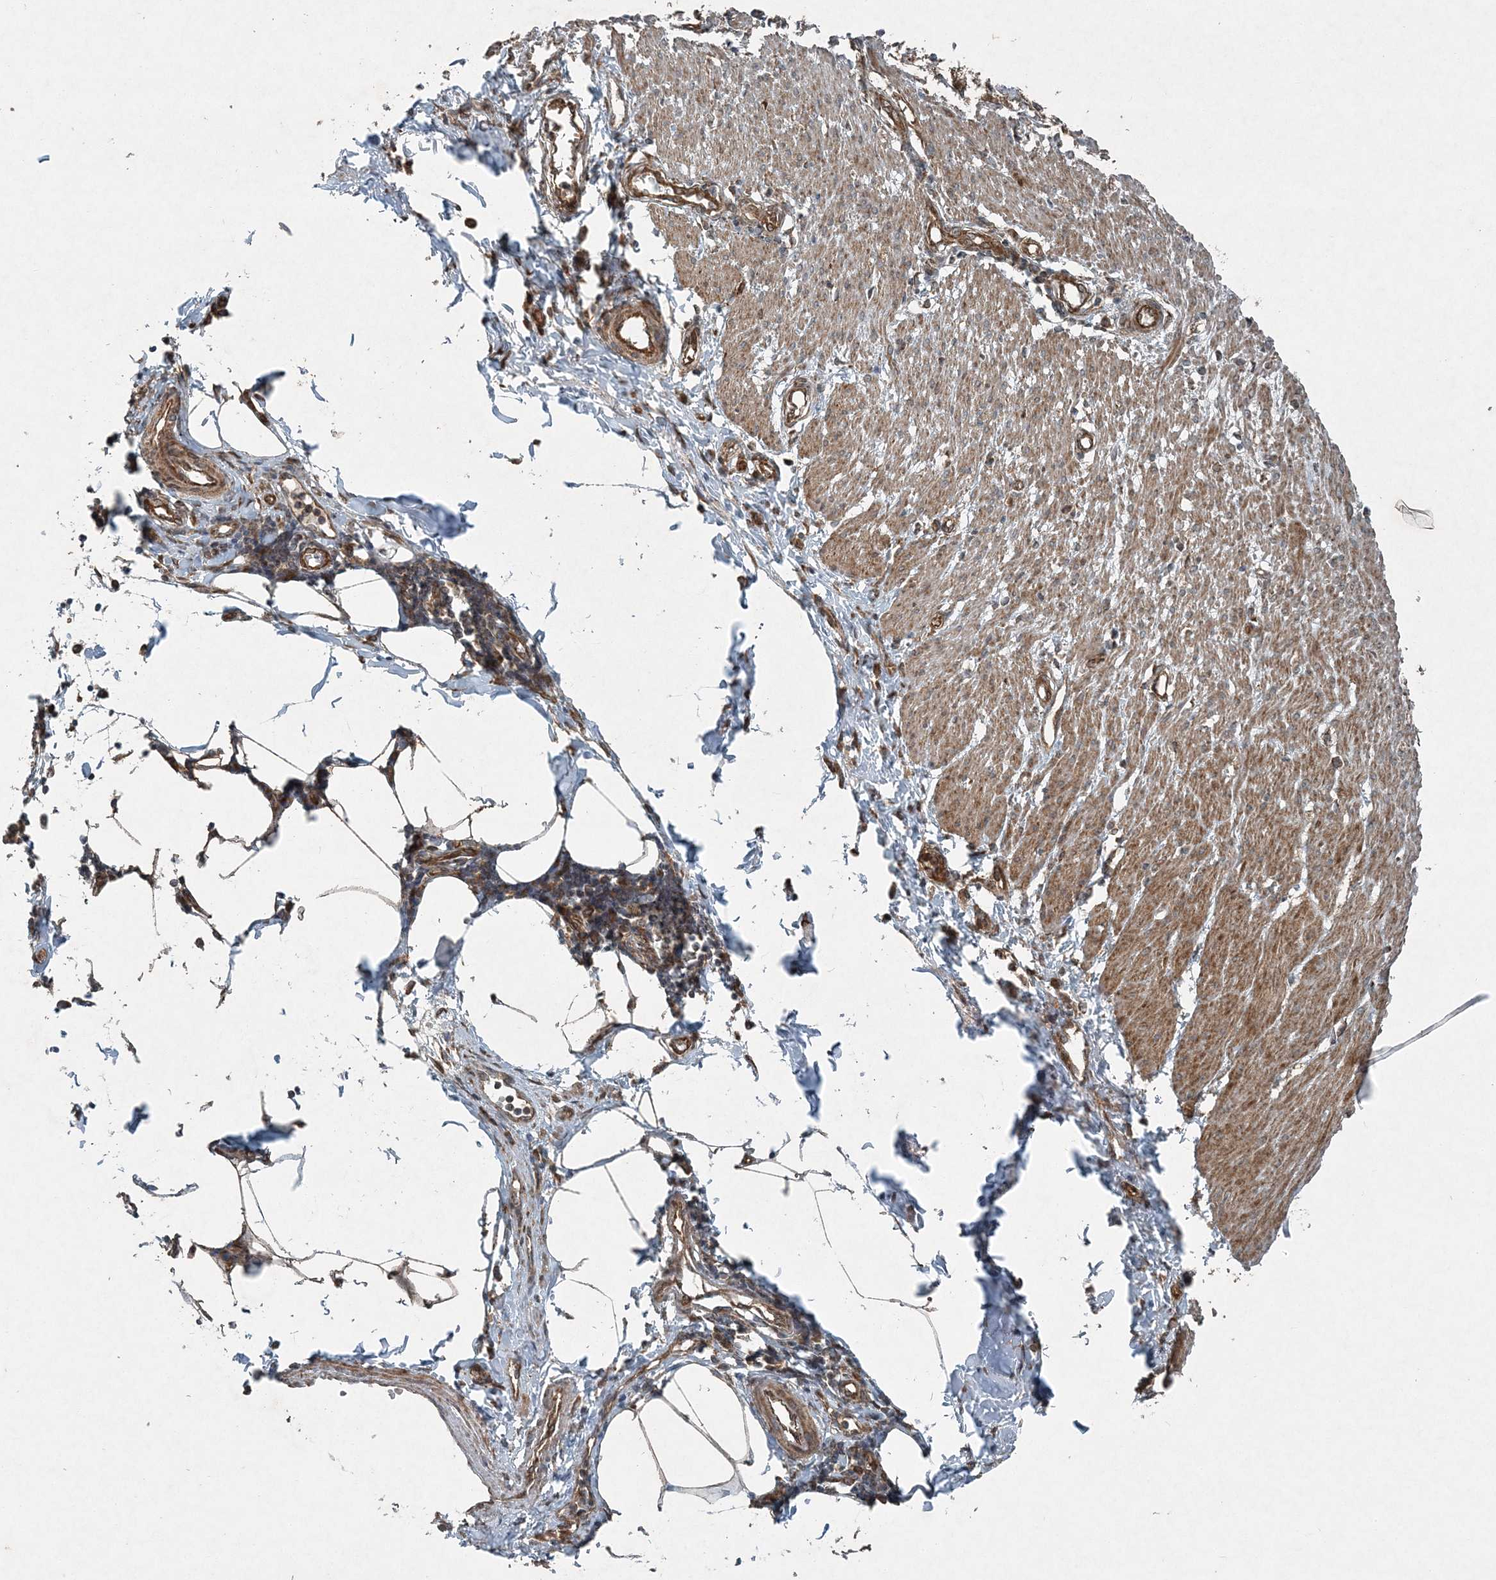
{"staining": {"intensity": "strong", "quantity": ">75%", "location": "cytoplasmic/membranous"}, "tissue": "smooth muscle", "cell_type": "Smooth muscle cells", "image_type": "normal", "snomed": [{"axis": "morphology", "description": "Normal tissue, NOS"}, {"axis": "morphology", "description": "Adenocarcinoma, NOS"}, {"axis": "topography", "description": "Colon"}, {"axis": "topography", "description": "Peripheral nerve tissue"}], "caption": "This is a photomicrograph of IHC staining of normal smooth muscle, which shows strong staining in the cytoplasmic/membranous of smooth muscle cells.", "gene": "COPS7B", "patient": {"sex": "male", "age": 14}}